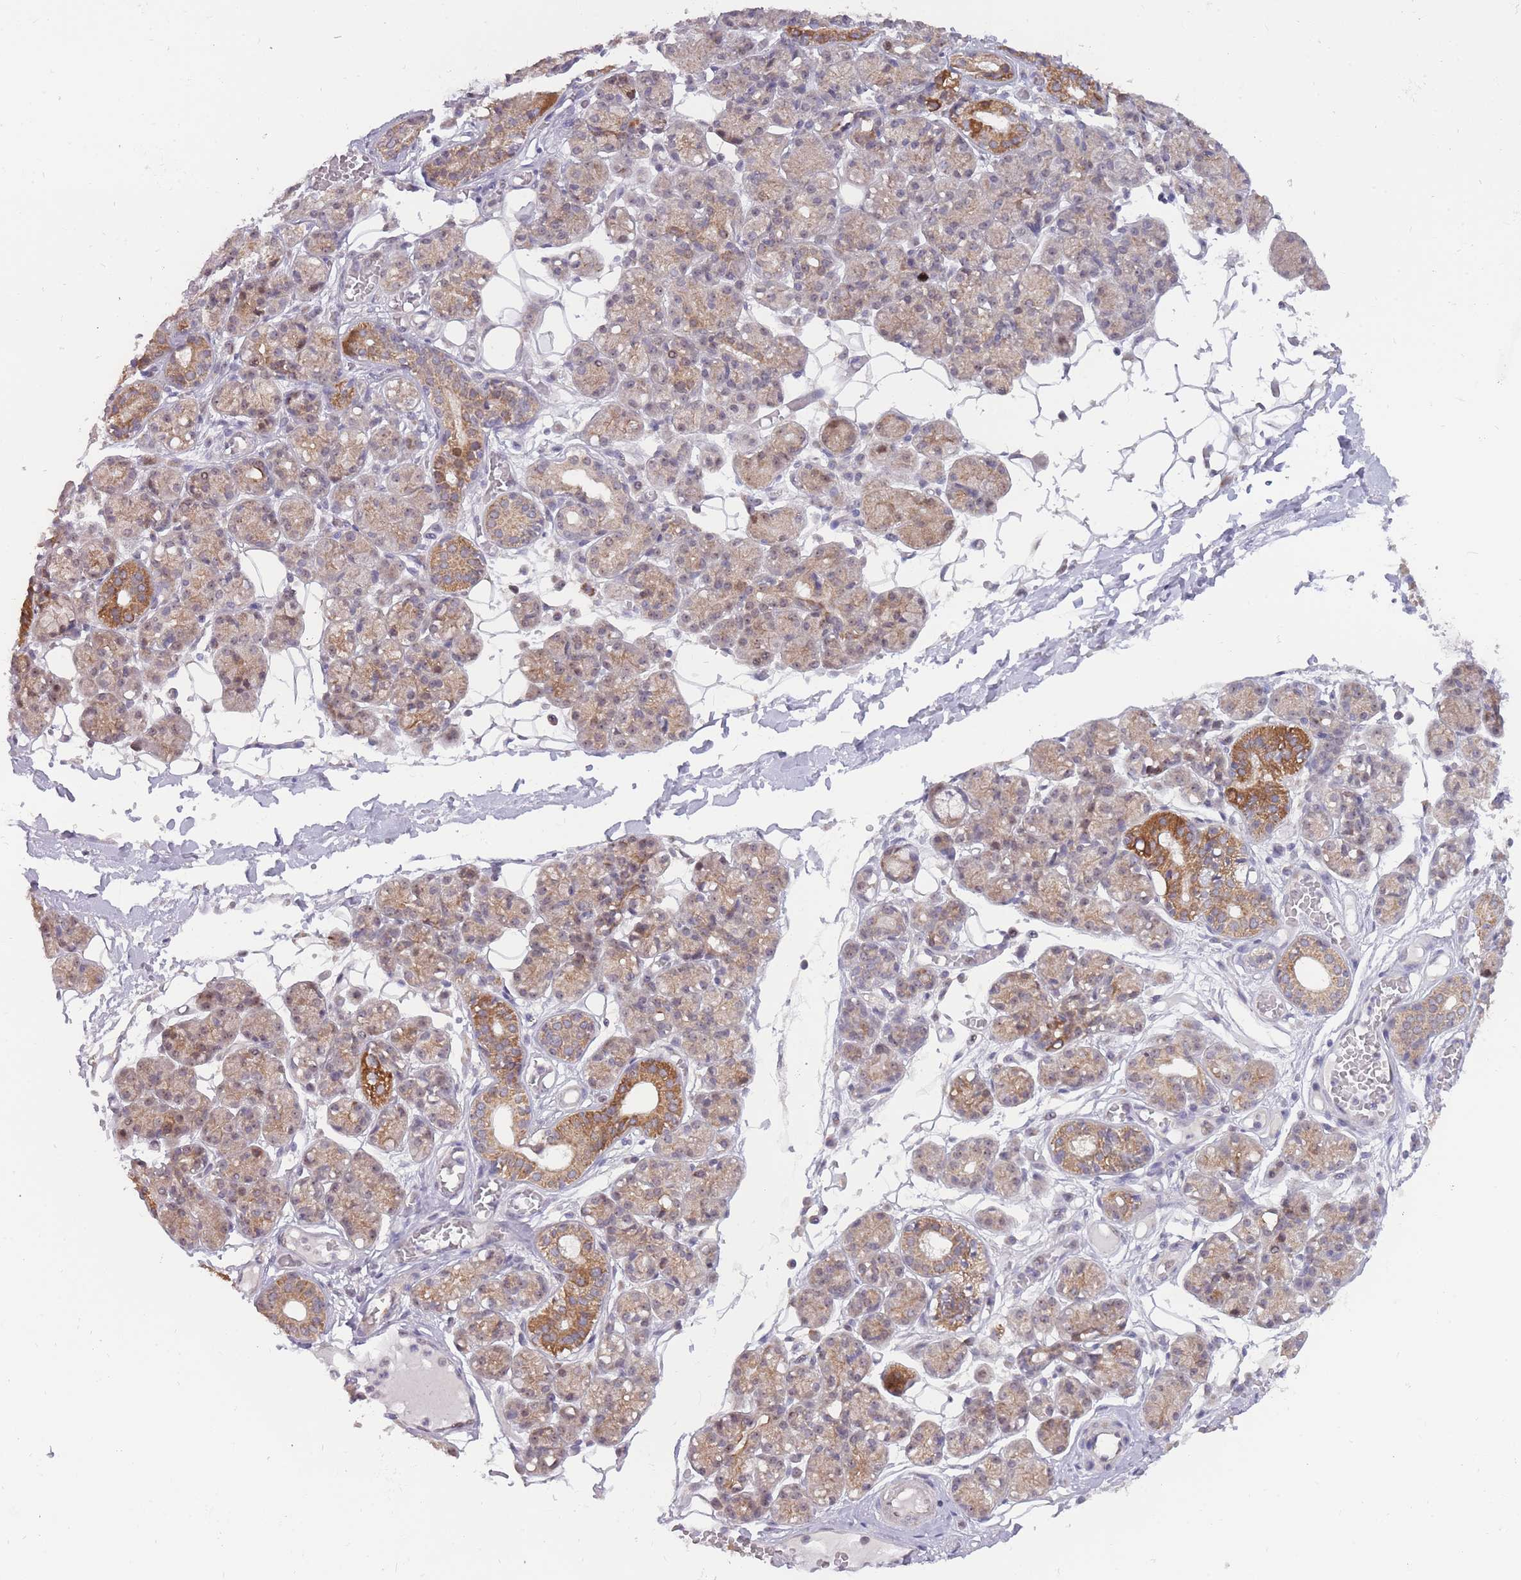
{"staining": {"intensity": "moderate", "quantity": "25%-75%", "location": "cytoplasmic/membranous,nuclear"}, "tissue": "salivary gland", "cell_type": "Glandular cells", "image_type": "normal", "snomed": [{"axis": "morphology", "description": "Normal tissue, NOS"}, {"axis": "topography", "description": "Salivary gland"}], "caption": "Moderate cytoplasmic/membranous,nuclear protein positivity is identified in approximately 25%-75% of glandular cells in salivary gland.", "gene": "MCIDAS", "patient": {"sex": "male", "age": 63}}